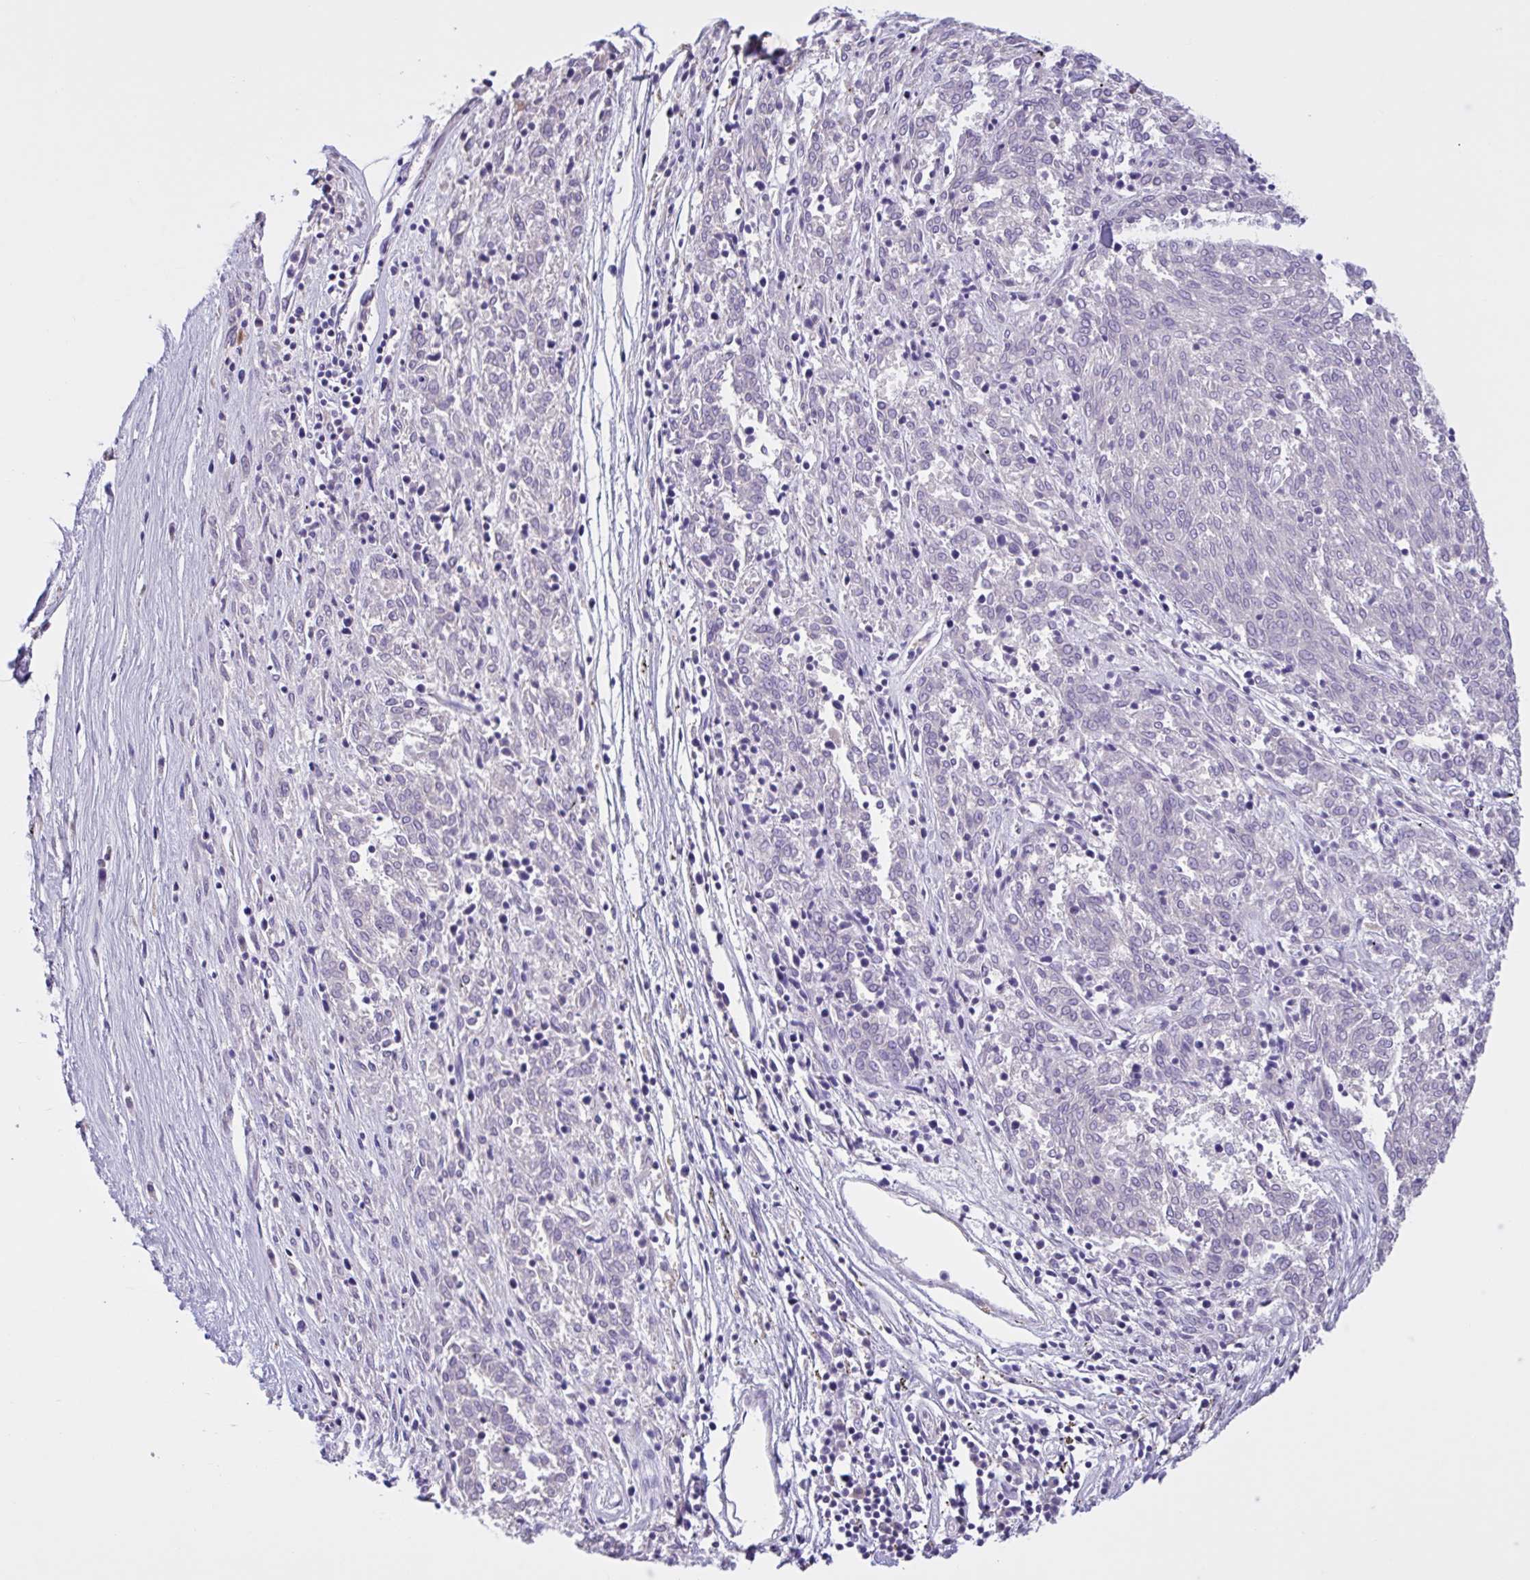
{"staining": {"intensity": "negative", "quantity": "none", "location": "none"}, "tissue": "melanoma", "cell_type": "Tumor cells", "image_type": "cancer", "snomed": [{"axis": "morphology", "description": "Malignant melanoma, NOS"}, {"axis": "topography", "description": "Skin"}], "caption": "Immunohistochemical staining of melanoma displays no significant positivity in tumor cells. (Brightfield microscopy of DAB immunohistochemistry at high magnification).", "gene": "LARGE2", "patient": {"sex": "female", "age": 72}}